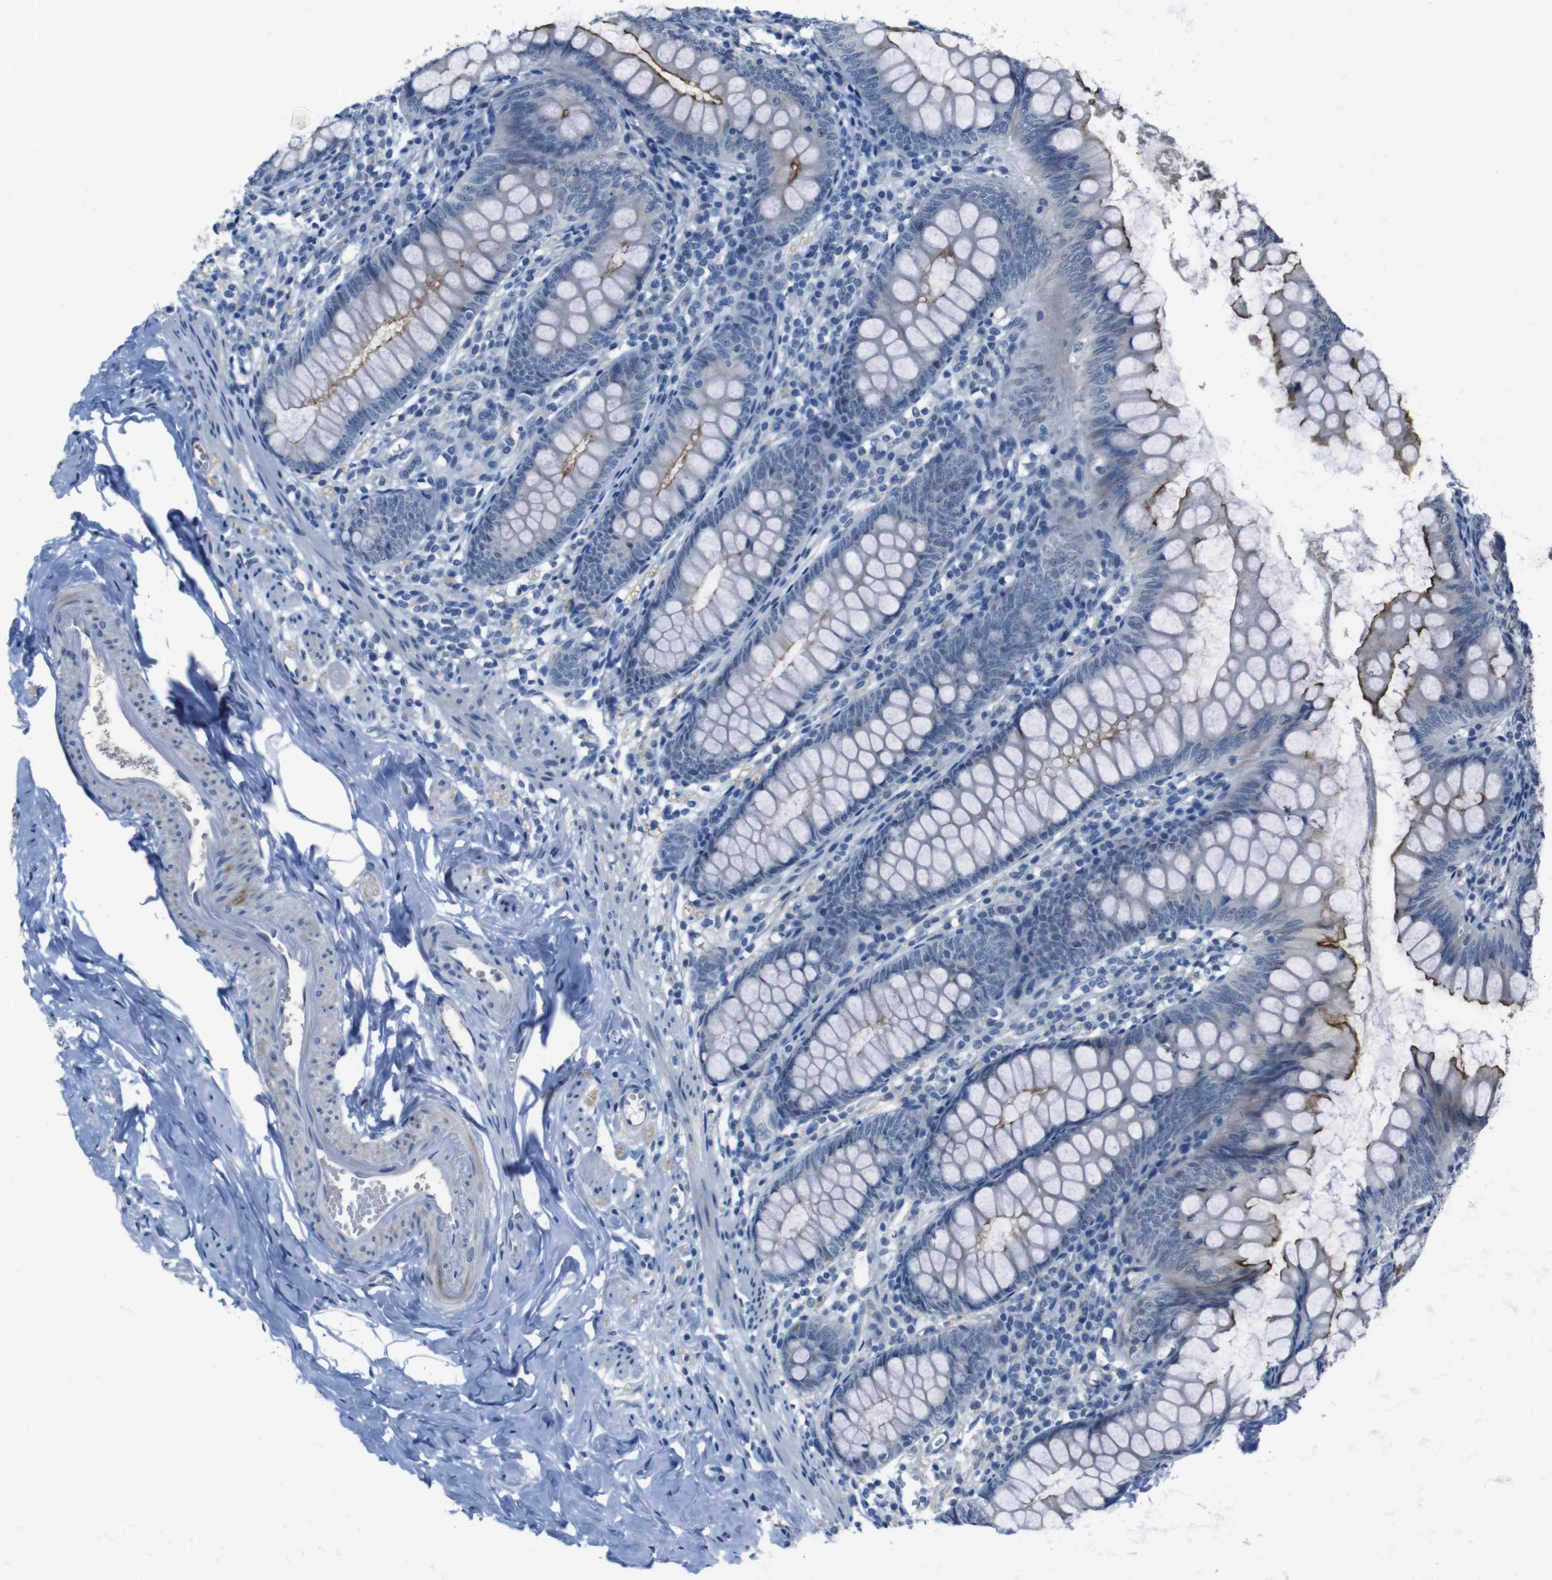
{"staining": {"intensity": "strong", "quantity": "25%-75%", "location": "cytoplasmic/membranous"}, "tissue": "appendix", "cell_type": "Glandular cells", "image_type": "normal", "snomed": [{"axis": "morphology", "description": "Normal tissue, NOS"}, {"axis": "topography", "description": "Appendix"}], "caption": "Brown immunohistochemical staining in unremarkable appendix reveals strong cytoplasmic/membranous expression in approximately 25%-75% of glandular cells. (brown staining indicates protein expression, while blue staining denotes nuclei).", "gene": "CDHR2", "patient": {"sex": "female", "age": 77}}